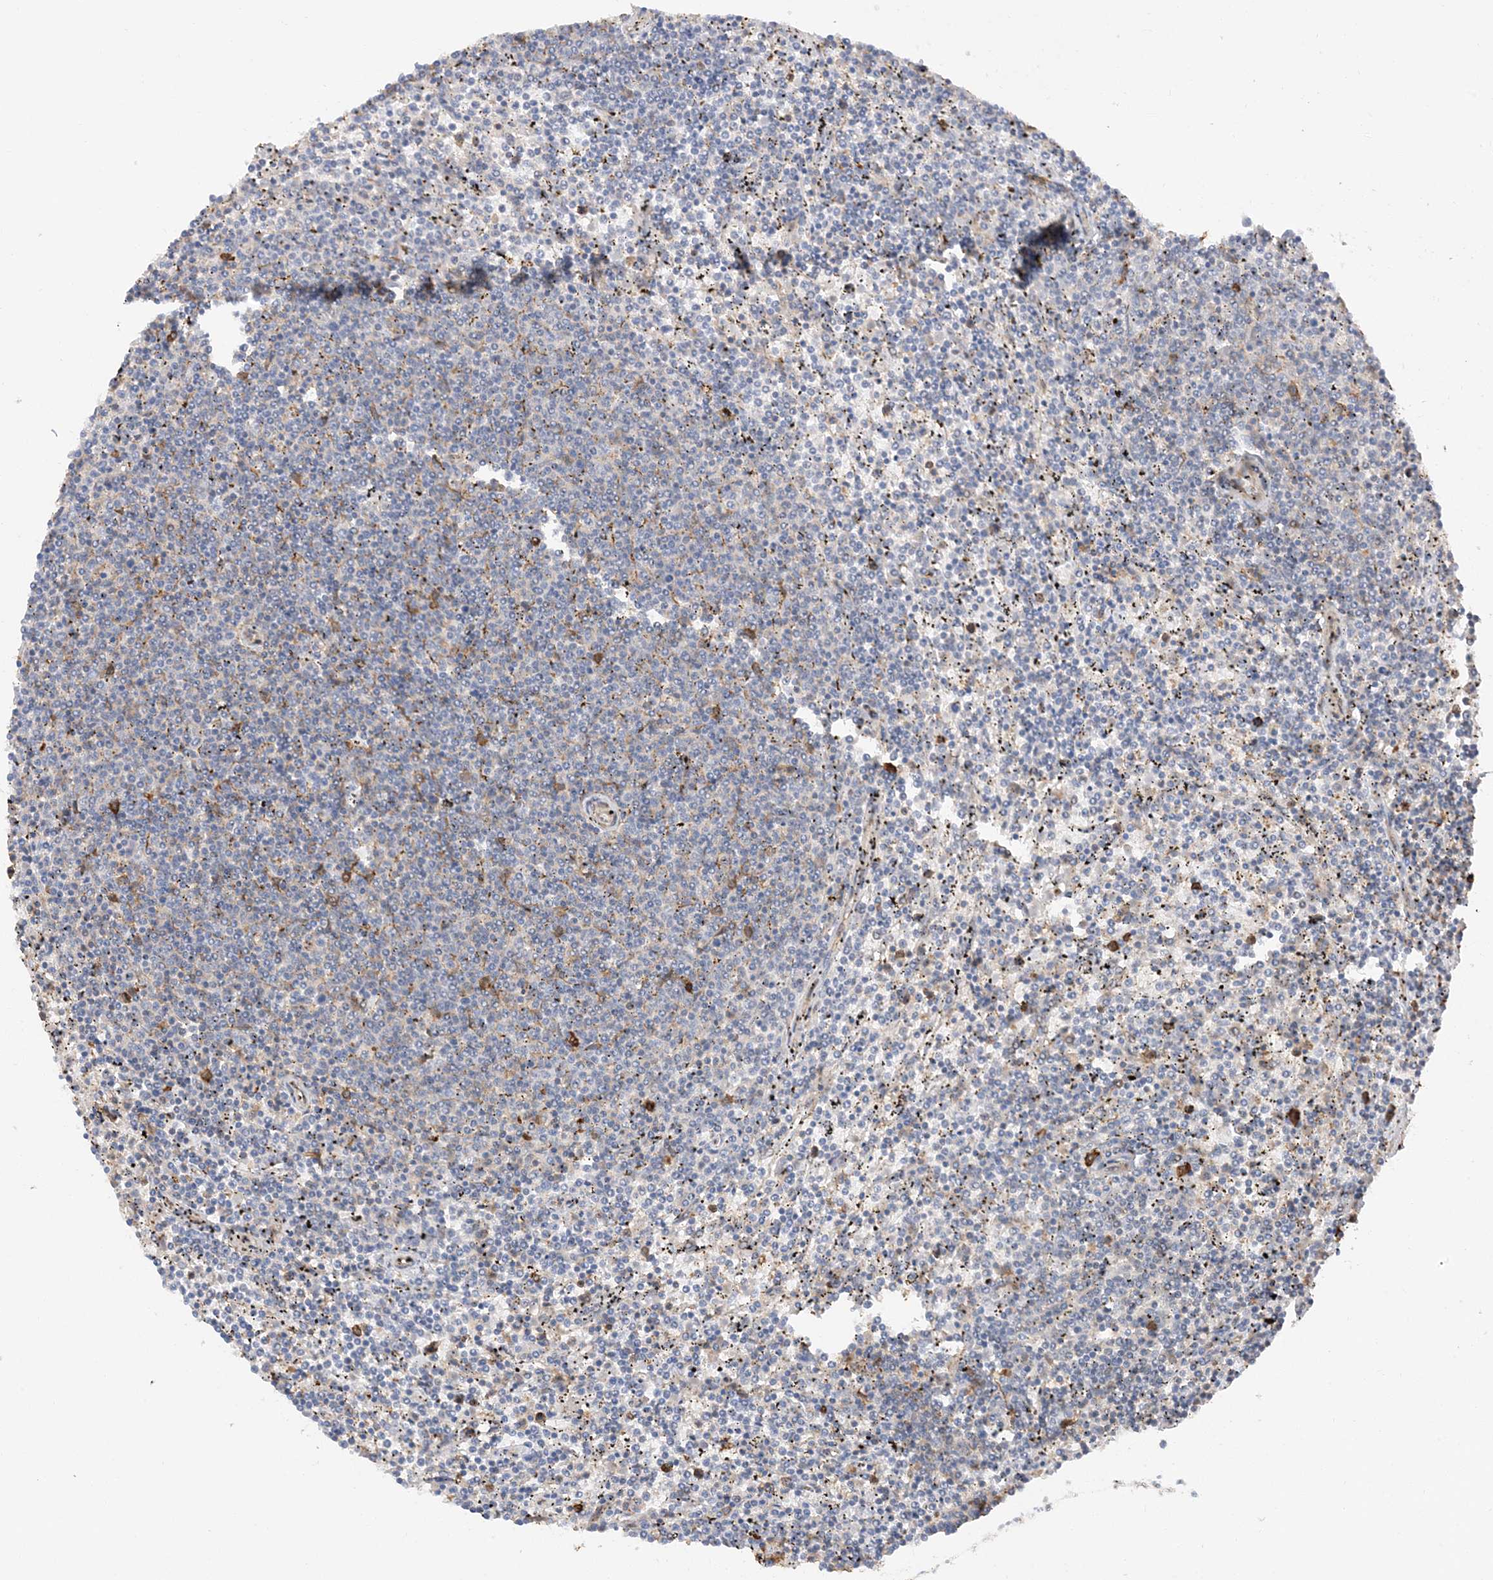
{"staining": {"intensity": "negative", "quantity": "none", "location": "none"}, "tissue": "lymphoma", "cell_type": "Tumor cells", "image_type": "cancer", "snomed": [{"axis": "morphology", "description": "Malignant lymphoma, non-Hodgkin's type, Low grade"}, {"axis": "topography", "description": "Spleen"}], "caption": "IHC micrograph of human lymphoma stained for a protein (brown), which reveals no positivity in tumor cells. Brightfield microscopy of IHC stained with DAB (brown) and hematoxylin (blue), captured at high magnification.", "gene": "PHACTR2", "patient": {"sex": "female", "age": 50}}